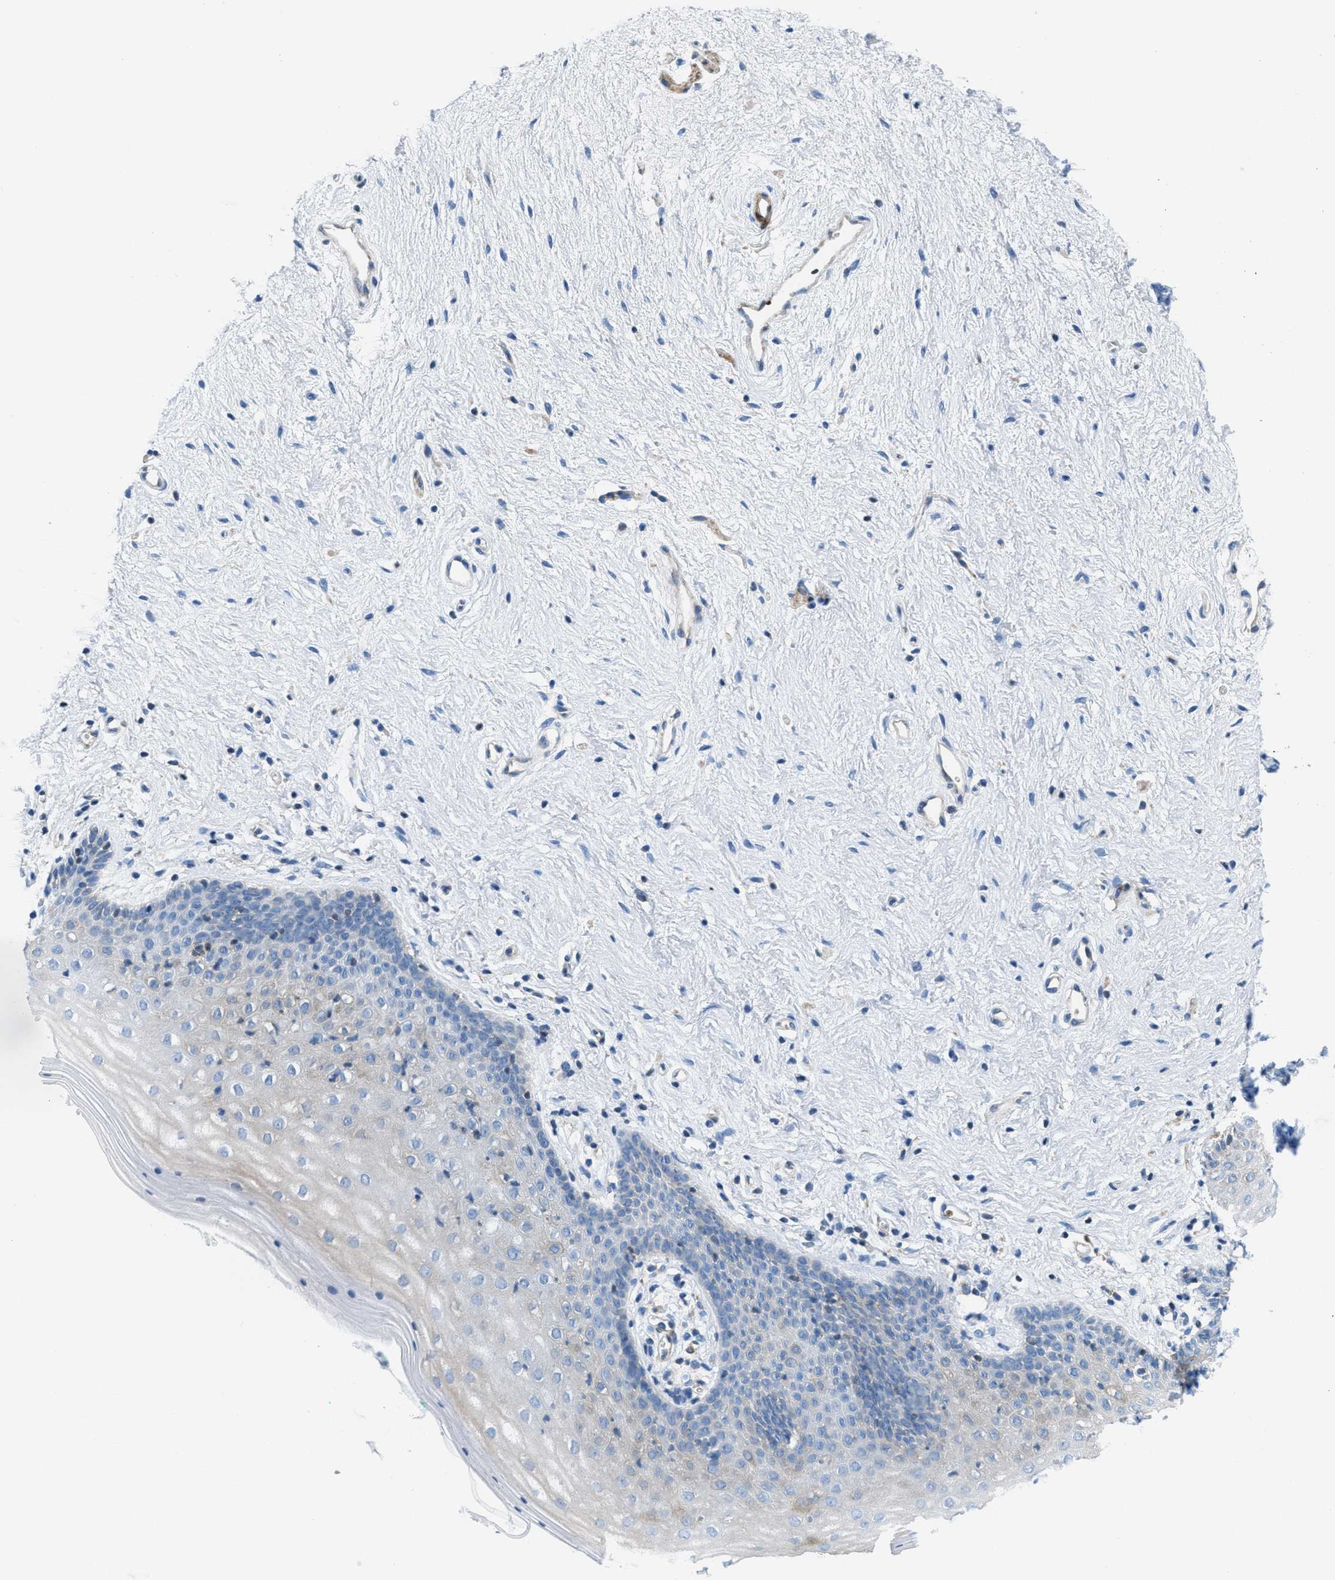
{"staining": {"intensity": "negative", "quantity": "none", "location": "none"}, "tissue": "vagina", "cell_type": "Squamous epithelial cells", "image_type": "normal", "snomed": [{"axis": "morphology", "description": "Normal tissue, NOS"}, {"axis": "topography", "description": "Vagina"}], "caption": "DAB immunohistochemical staining of unremarkable vagina exhibits no significant positivity in squamous epithelial cells. (Stains: DAB immunohistochemistry (IHC) with hematoxylin counter stain, Microscopy: brightfield microscopy at high magnification).", "gene": "MAPRE2", "patient": {"sex": "female", "age": 44}}